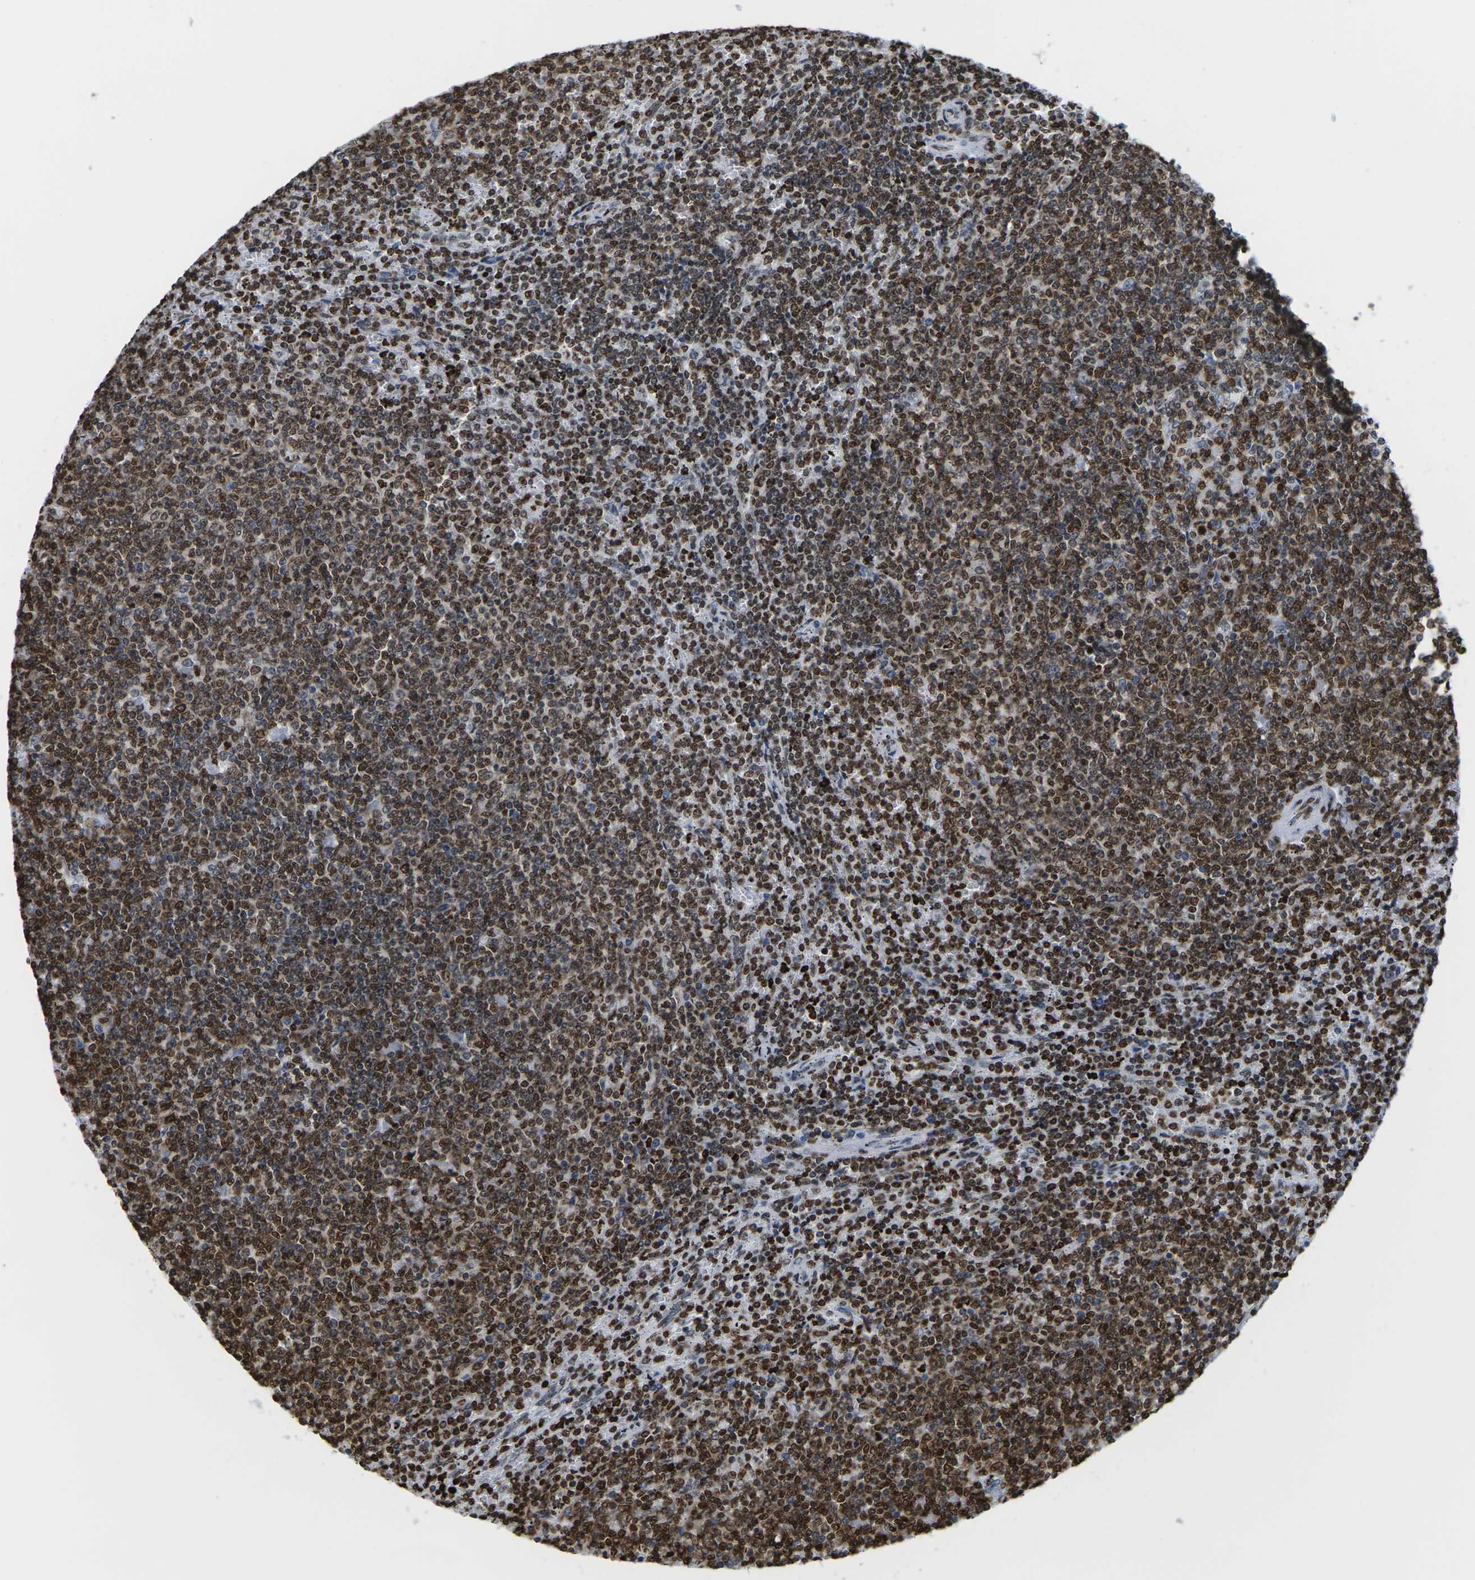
{"staining": {"intensity": "strong", "quantity": ">75%", "location": "cytoplasmic/membranous,nuclear"}, "tissue": "lymphoma", "cell_type": "Tumor cells", "image_type": "cancer", "snomed": [{"axis": "morphology", "description": "Malignant lymphoma, non-Hodgkin's type, Low grade"}, {"axis": "topography", "description": "Spleen"}], "caption": "Strong cytoplasmic/membranous and nuclear positivity is identified in approximately >75% of tumor cells in low-grade malignant lymphoma, non-Hodgkin's type.", "gene": "H2AC21", "patient": {"sex": "female", "age": 50}}